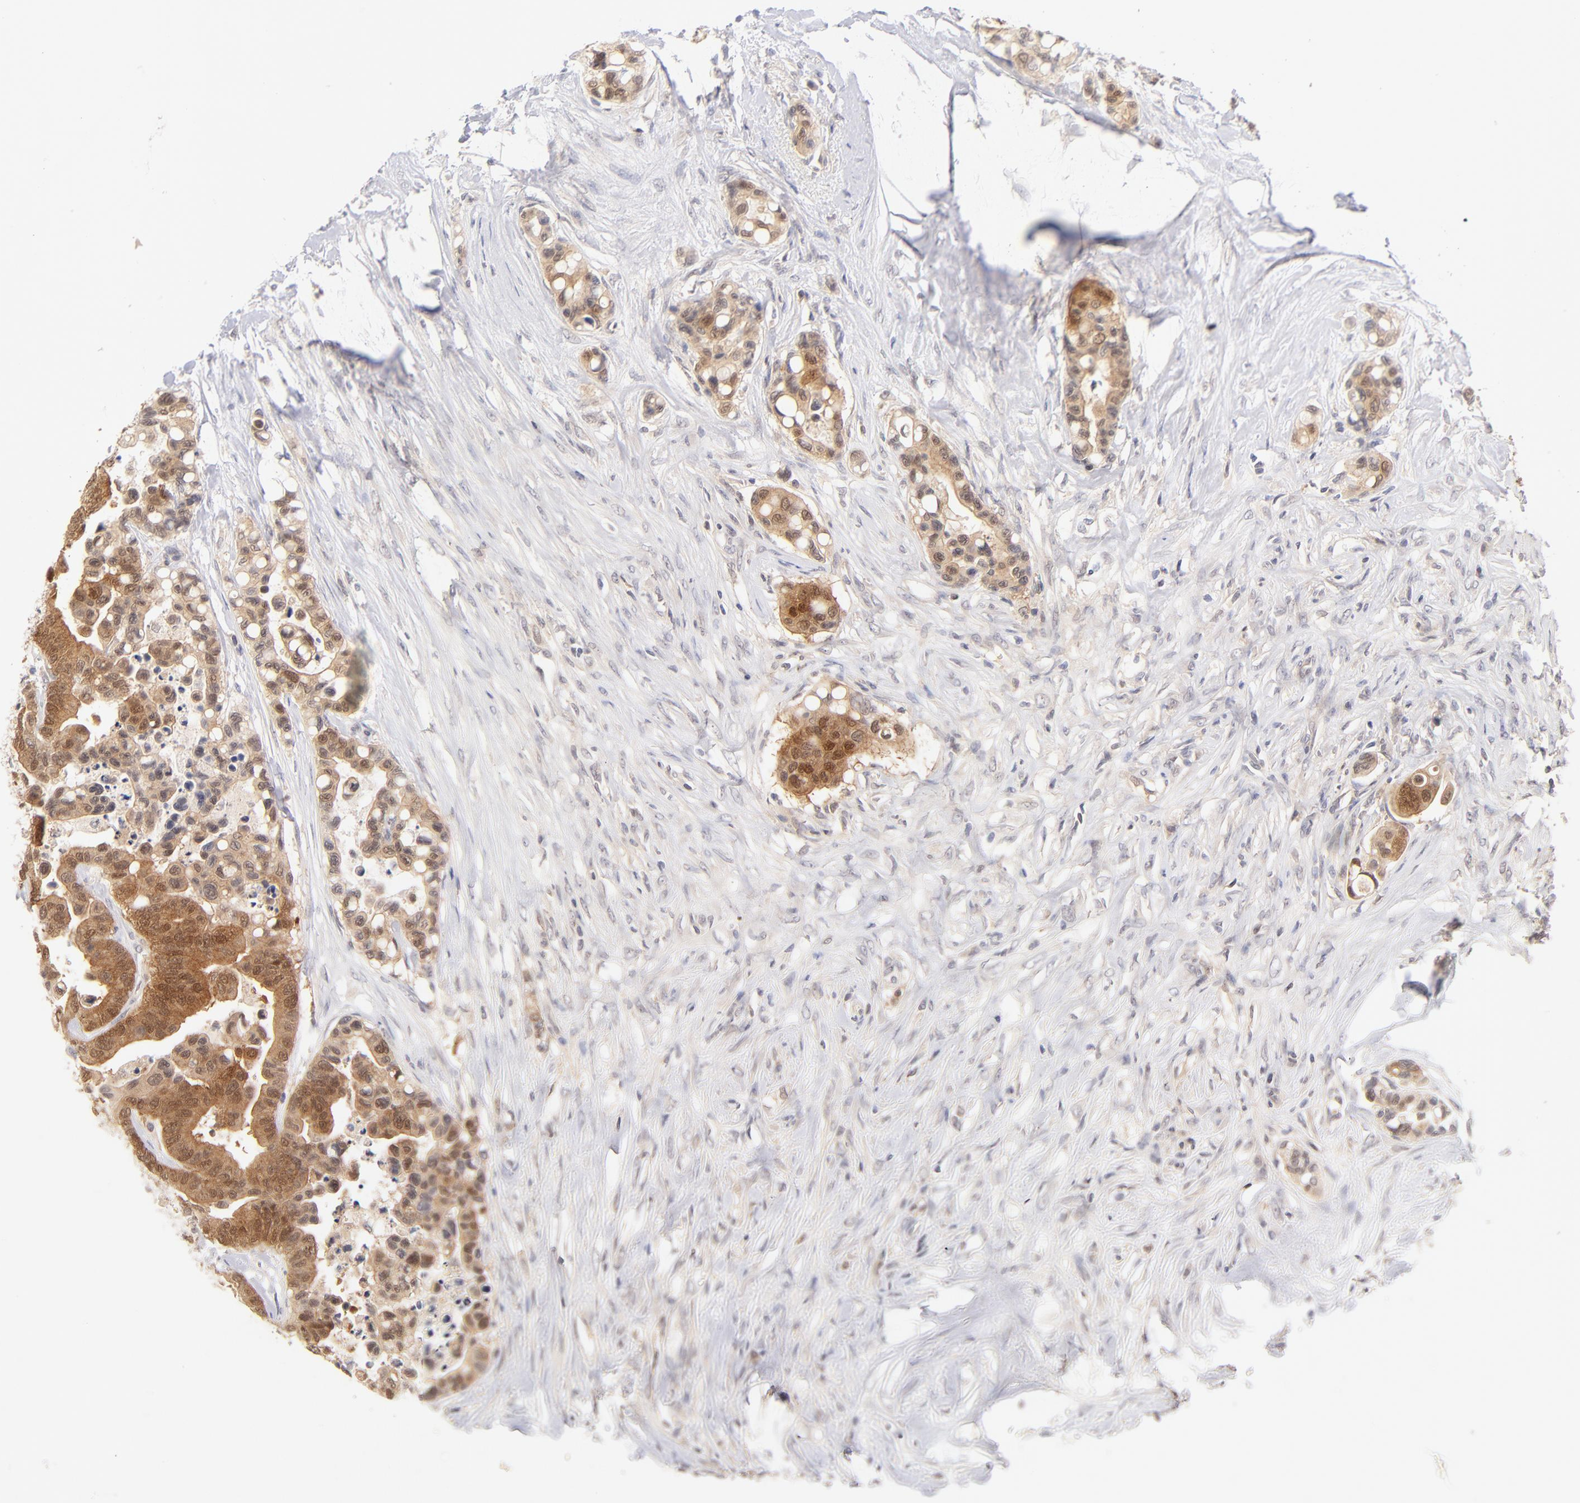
{"staining": {"intensity": "strong", "quantity": ">75%", "location": "cytoplasmic/membranous,nuclear"}, "tissue": "colorectal cancer", "cell_type": "Tumor cells", "image_type": "cancer", "snomed": [{"axis": "morphology", "description": "Adenocarcinoma, NOS"}, {"axis": "topography", "description": "Colon"}], "caption": "Protein analysis of colorectal cancer tissue shows strong cytoplasmic/membranous and nuclear expression in about >75% of tumor cells.", "gene": "CASP6", "patient": {"sex": "male", "age": 82}}